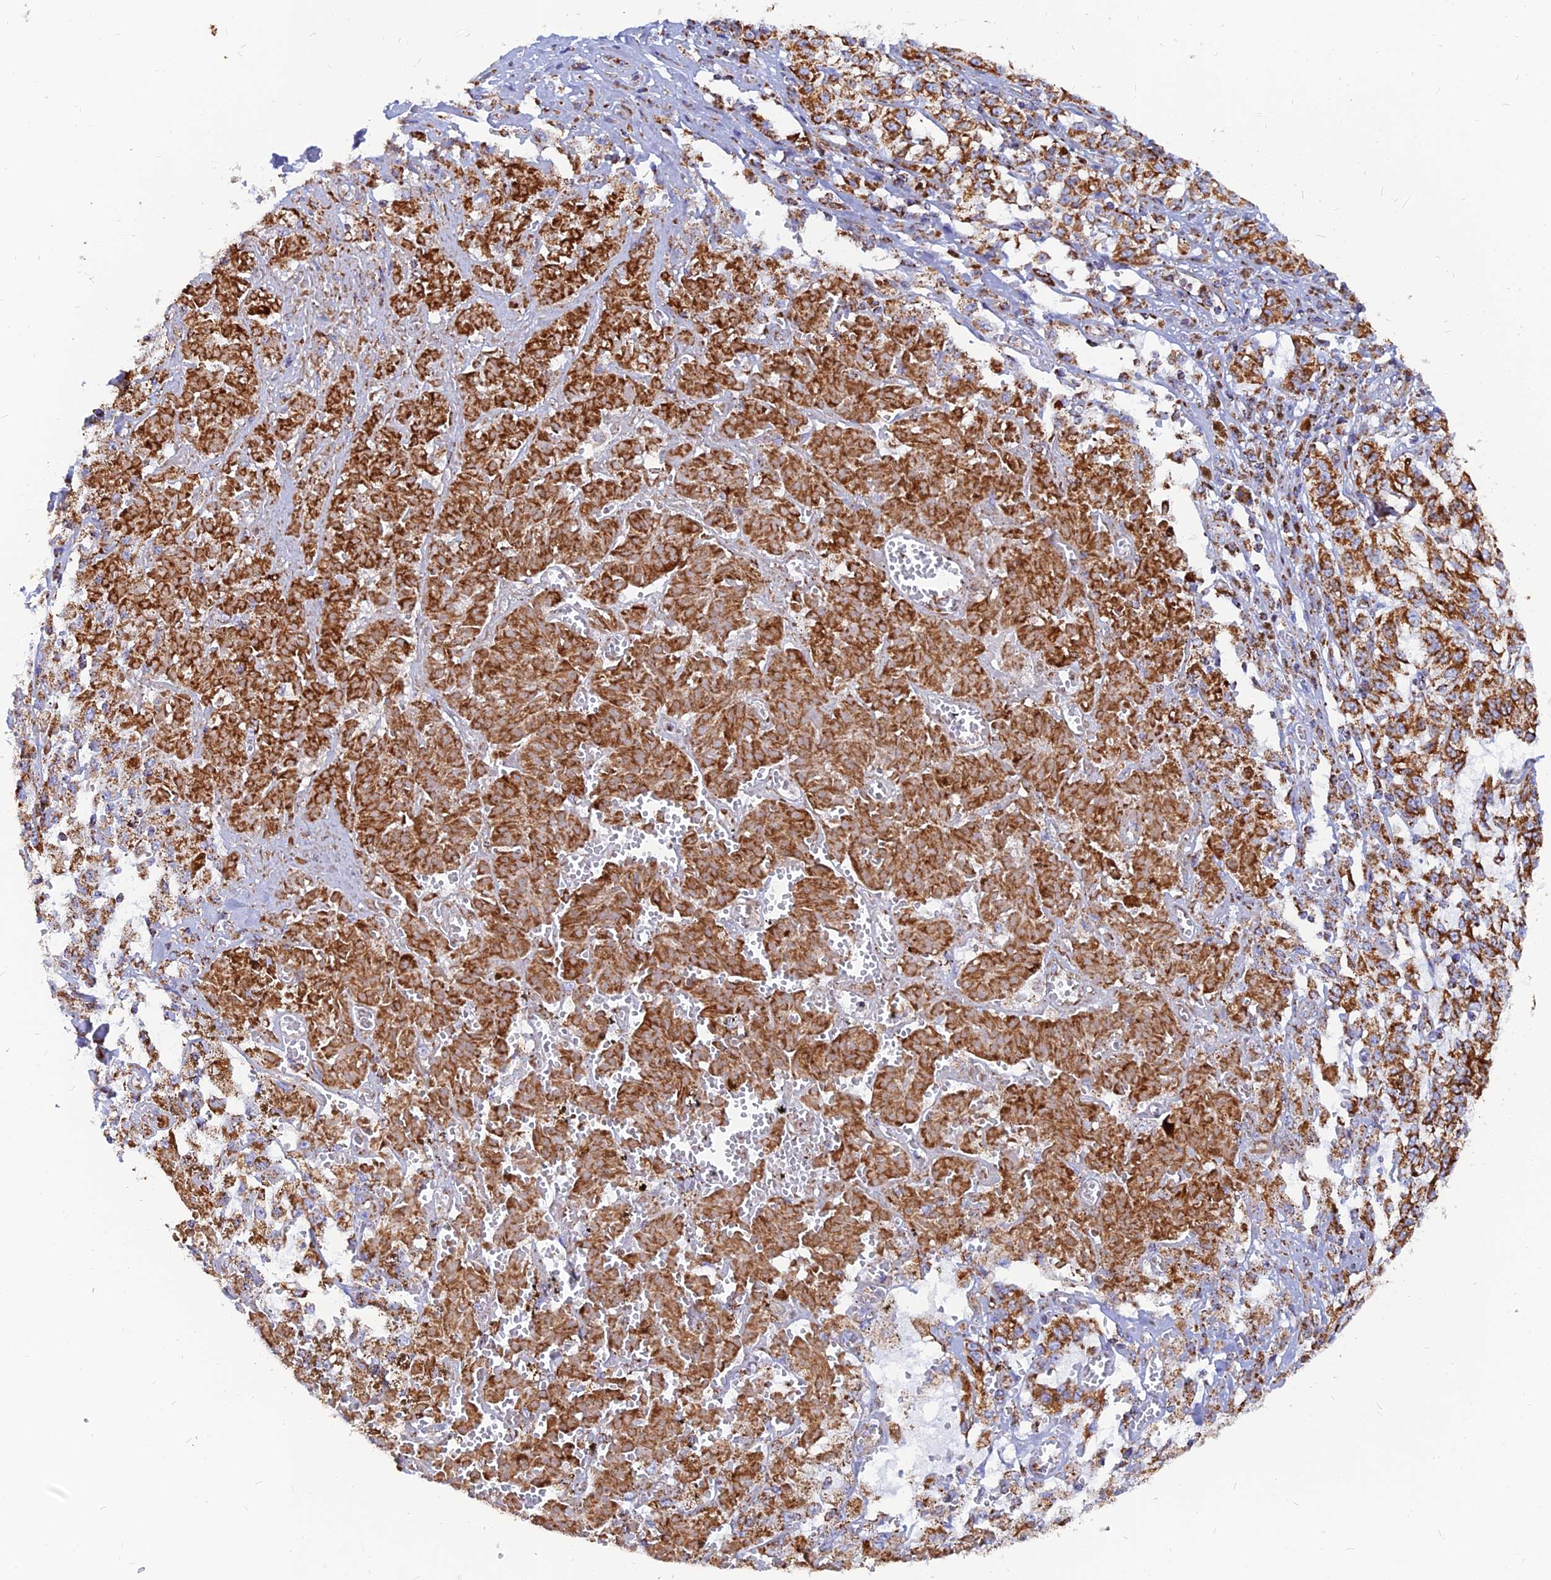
{"staining": {"intensity": "strong", "quantity": ">75%", "location": "cytoplasmic/membranous"}, "tissue": "melanoma", "cell_type": "Tumor cells", "image_type": "cancer", "snomed": [{"axis": "morphology", "description": "Malignant melanoma, NOS"}, {"axis": "topography", "description": "Skin"}], "caption": "Immunohistochemical staining of malignant melanoma reveals strong cytoplasmic/membranous protein positivity in about >75% of tumor cells.", "gene": "NDUFB6", "patient": {"sex": "female", "age": 72}}